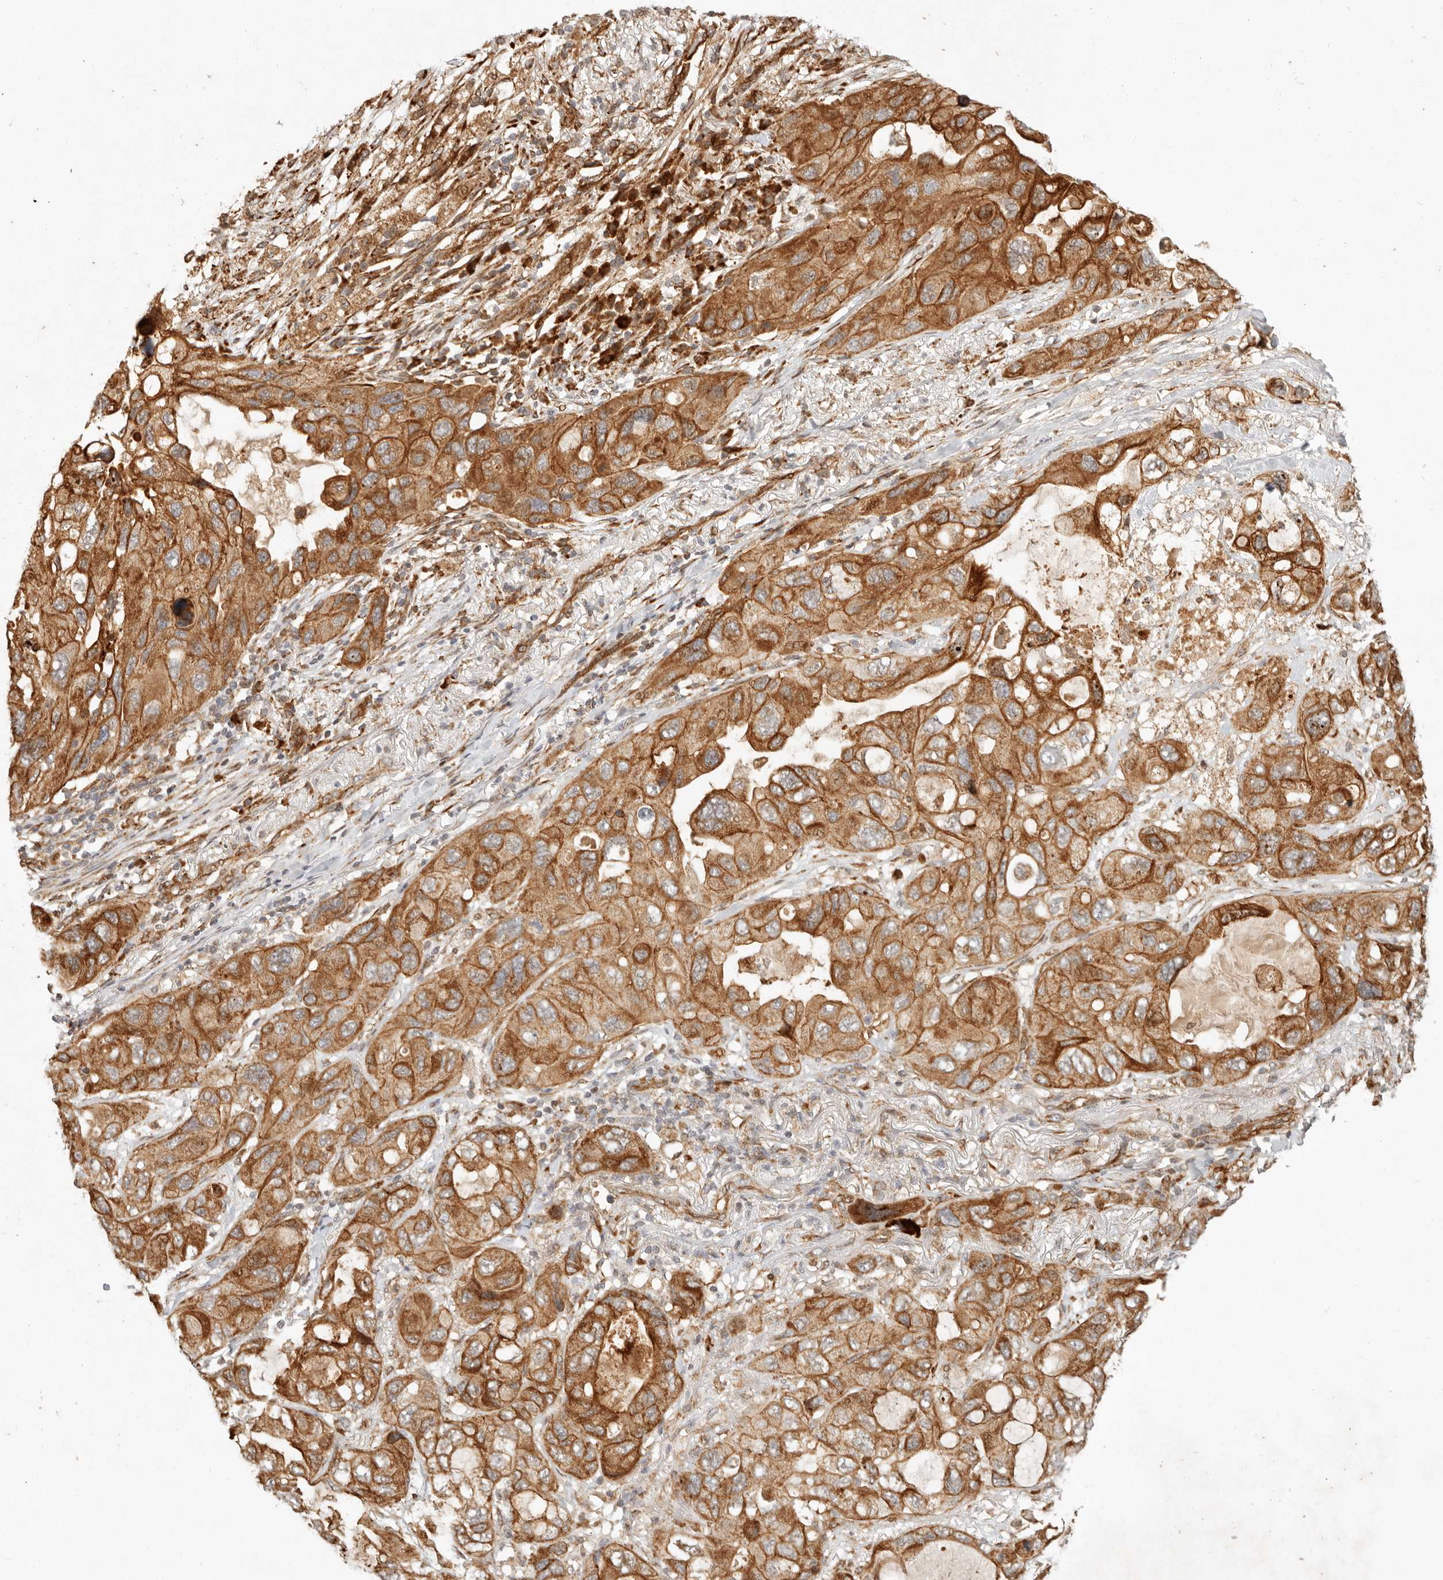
{"staining": {"intensity": "strong", "quantity": ">75%", "location": "cytoplasmic/membranous"}, "tissue": "lung cancer", "cell_type": "Tumor cells", "image_type": "cancer", "snomed": [{"axis": "morphology", "description": "Squamous cell carcinoma, NOS"}, {"axis": "topography", "description": "Lung"}], "caption": "The histopathology image reveals staining of lung cancer (squamous cell carcinoma), revealing strong cytoplasmic/membranous protein staining (brown color) within tumor cells.", "gene": "KLHL38", "patient": {"sex": "female", "age": 73}}